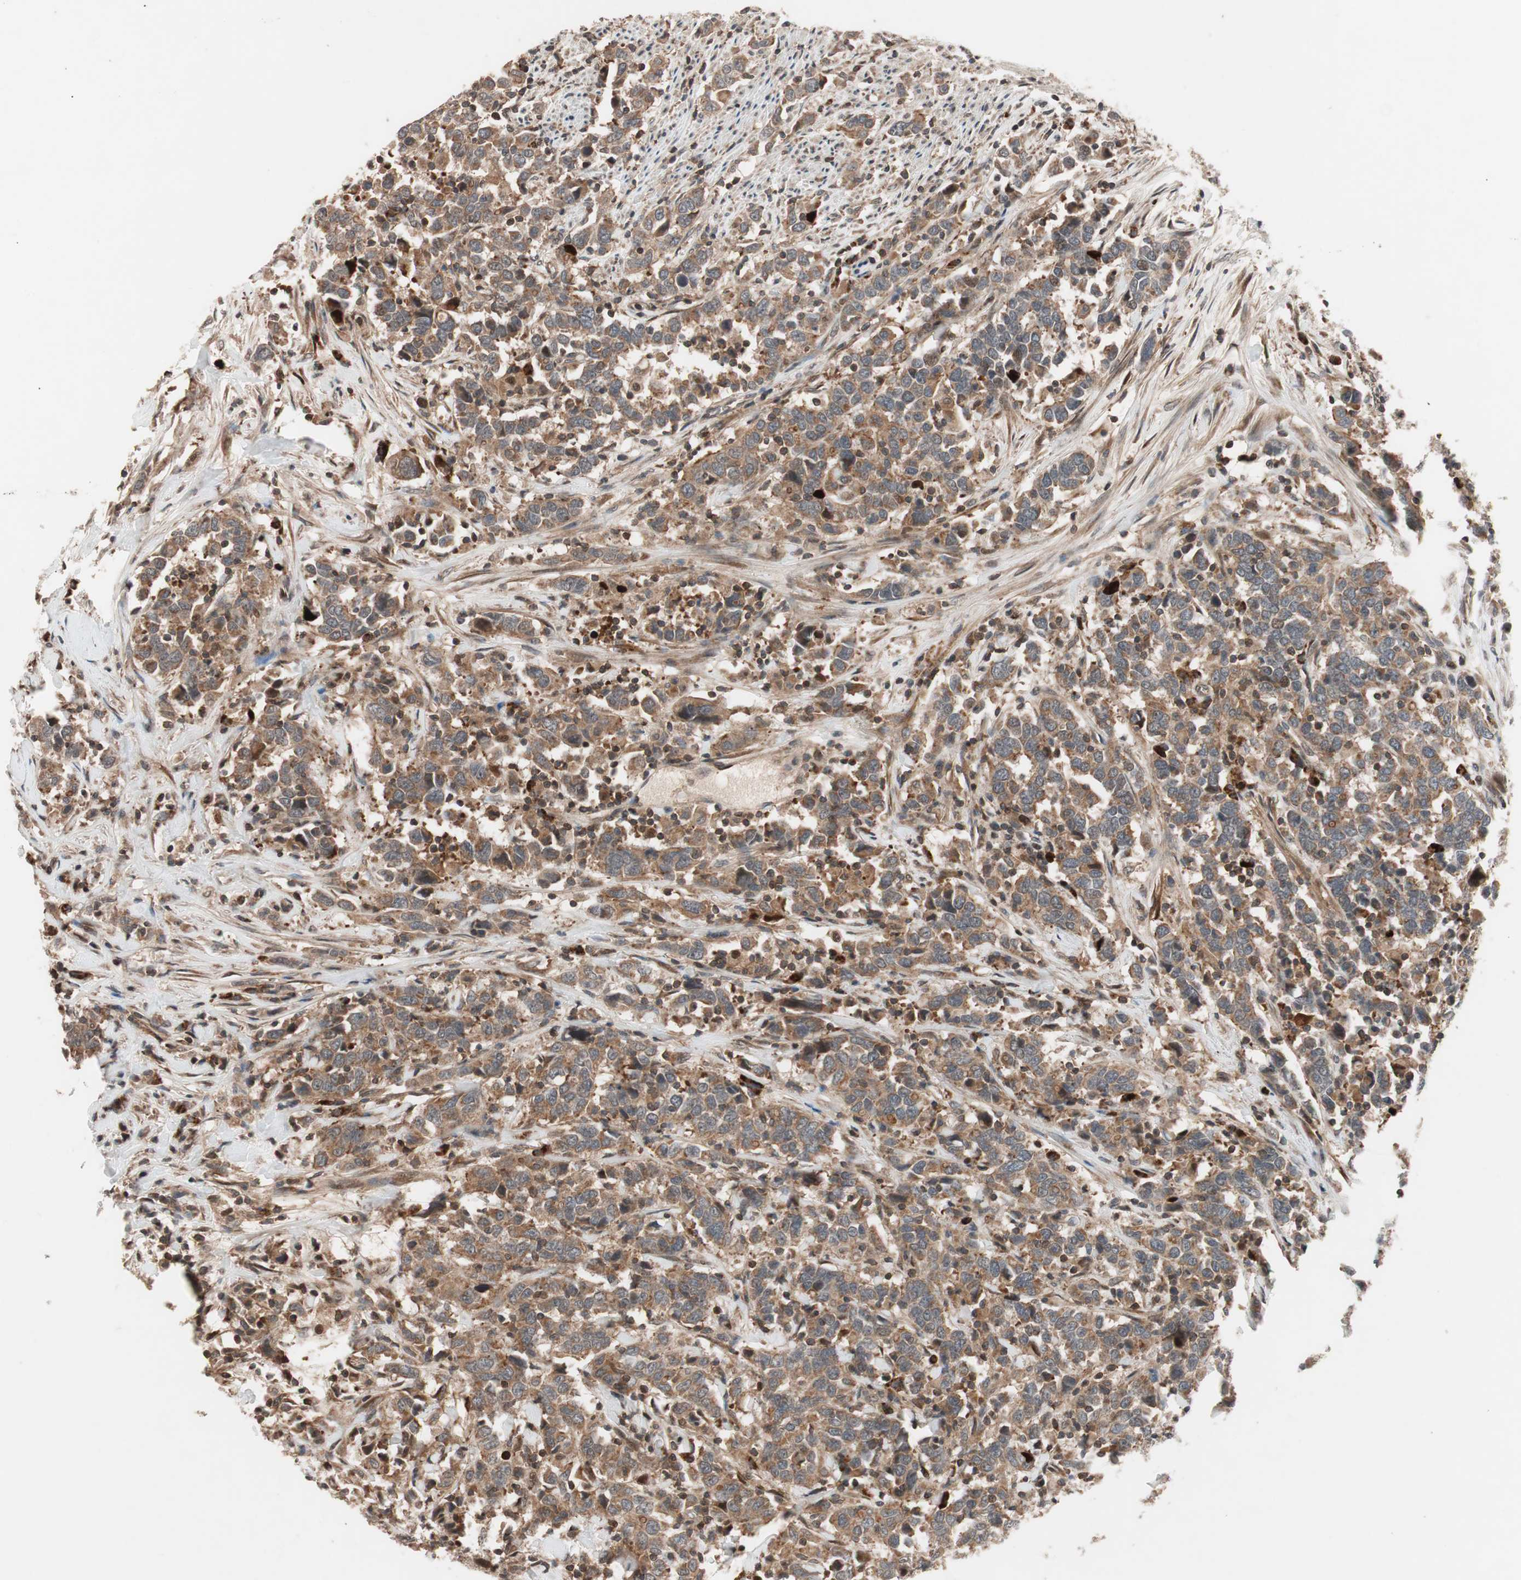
{"staining": {"intensity": "moderate", "quantity": ">75%", "location": "cytoplasmic/membranous"}, "tissue": "urothelial cancer", "cell_type": "Tumor cells", "image_type": "cancer", "snomed": [{"axis": "morphology", "description": "Urothelial carcinoma, High grade"}, {"axis": "topography", "description": "Urinary bladder"}], "caption": "This is a histology image of immunohistochemistry (IHC) staining of urothelial carcinoma (high-grade), which shows moderate expression in the cytoplasmic/membranous of tumor cells.", "gene": "NF2", "patient": {"sex": "male", "age": 61}}